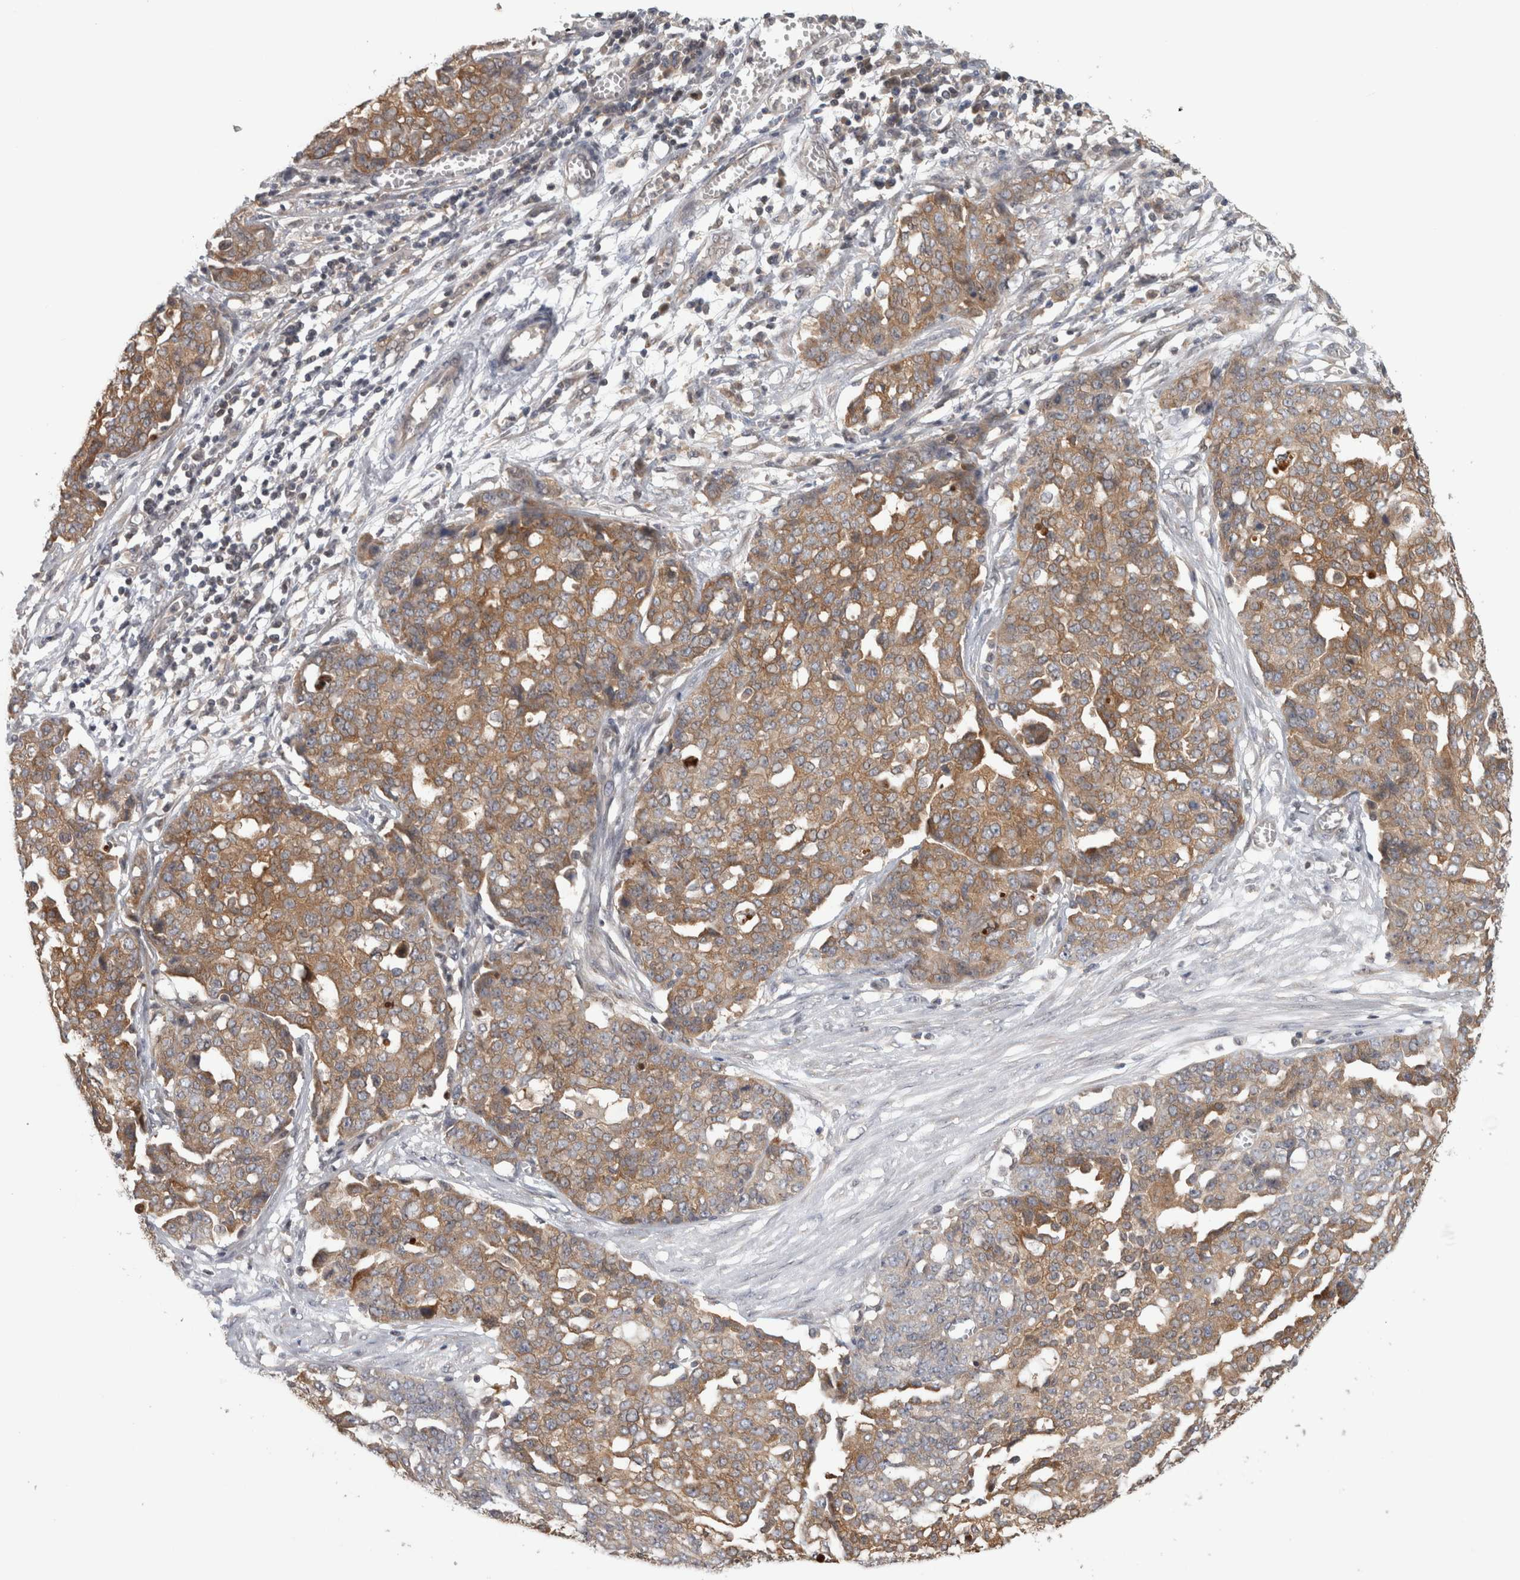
{"staining": {"intensity": "moderate", "quantity": ">75%", "location": "cytoplasmic/membranous"}, "tissue": "ovarian cancer", "cell_type": "Tumor cells", "image_type": "cancer", "snomed": [{"axis": "morphology", "description": "Cystadenocarcinoma, serous, NOS"}, {"axis": "topography", "description": "Soft tissue"}, {"axis": "topography", "description": "Ovary"}], "caption": "This is a photomicrograph of immunohistochemistry staining of serous cystadenocarcinoma (ovarian), which shows moderate staining in the cytoplasmic/membranous of tumor cells.", "gene": "PIGP", "patient": {"sex": "female", "age": 57}}